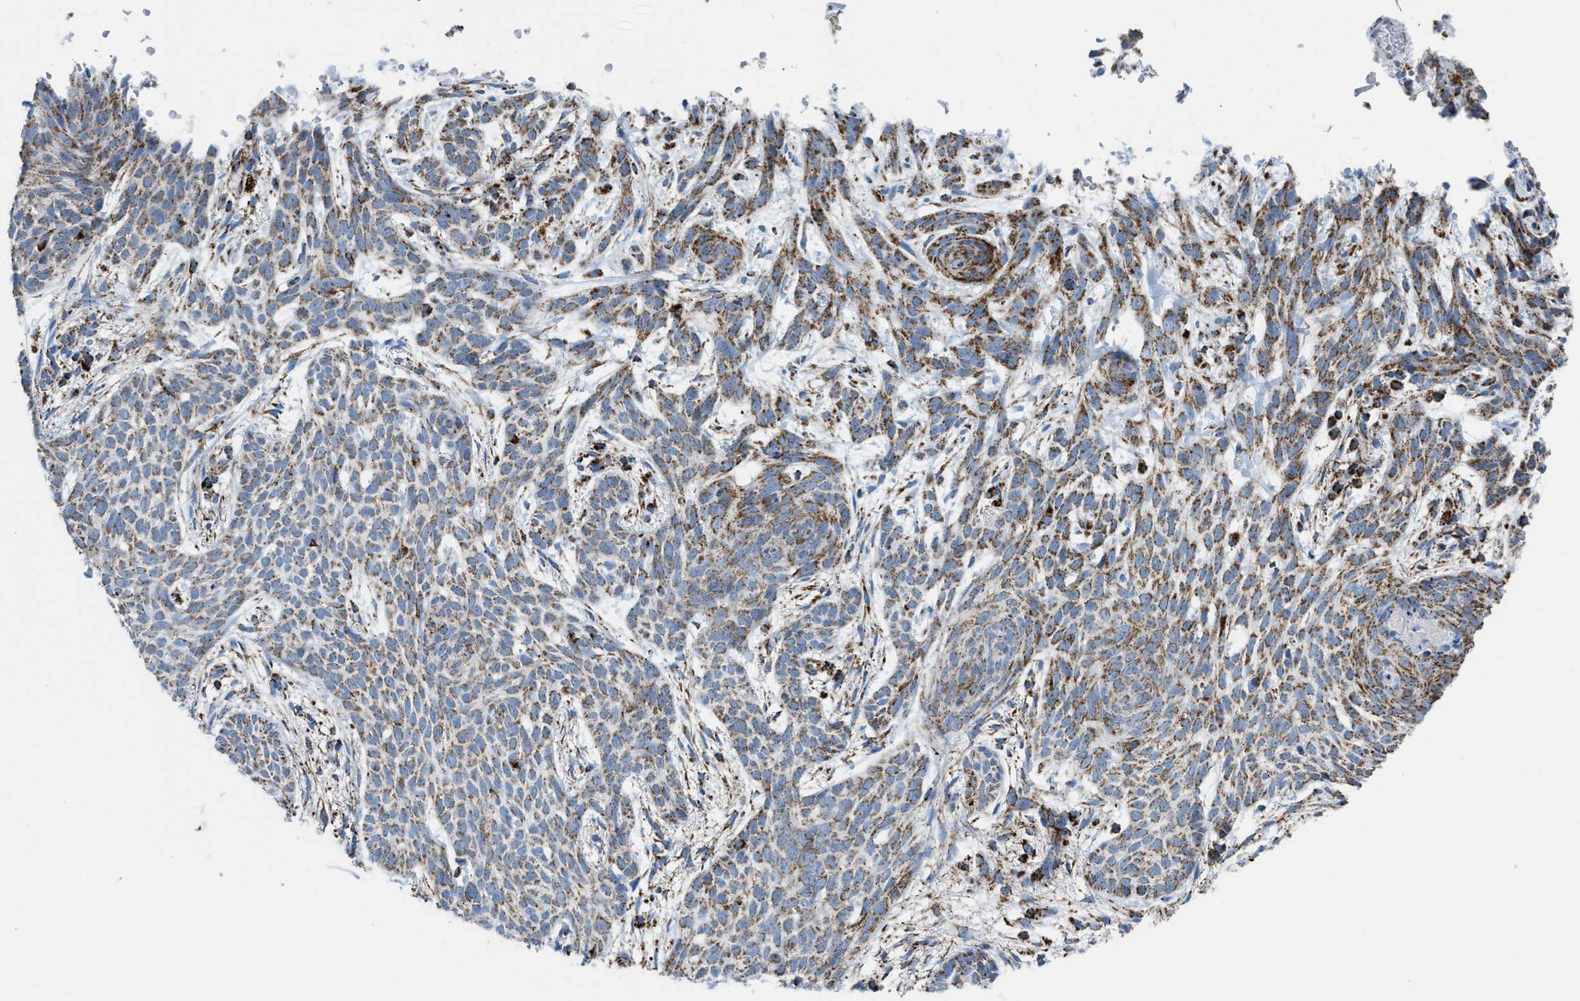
{"staining": {"intensity": "moderate", "quantity": ">75%", "location": "cytoplasmic/membranous"}, "tissue": "skin cancer", "cell_type": "Tumor cells", "image_type": "cancer", "snomed": [{"axis": "morphology", "description": "Basal cell carcinoma"}, {"axis": "topography", "description": "Skin"}], "caption": "The image displays immunohistochemical staining of basal cell carcinoma (skin). There is moderate cytoplasmic/membranous staining is appreciated in approximately >75% of tumor cells.", "gene": "ETFB", "patient": {"sex": "female", "age": 59}}